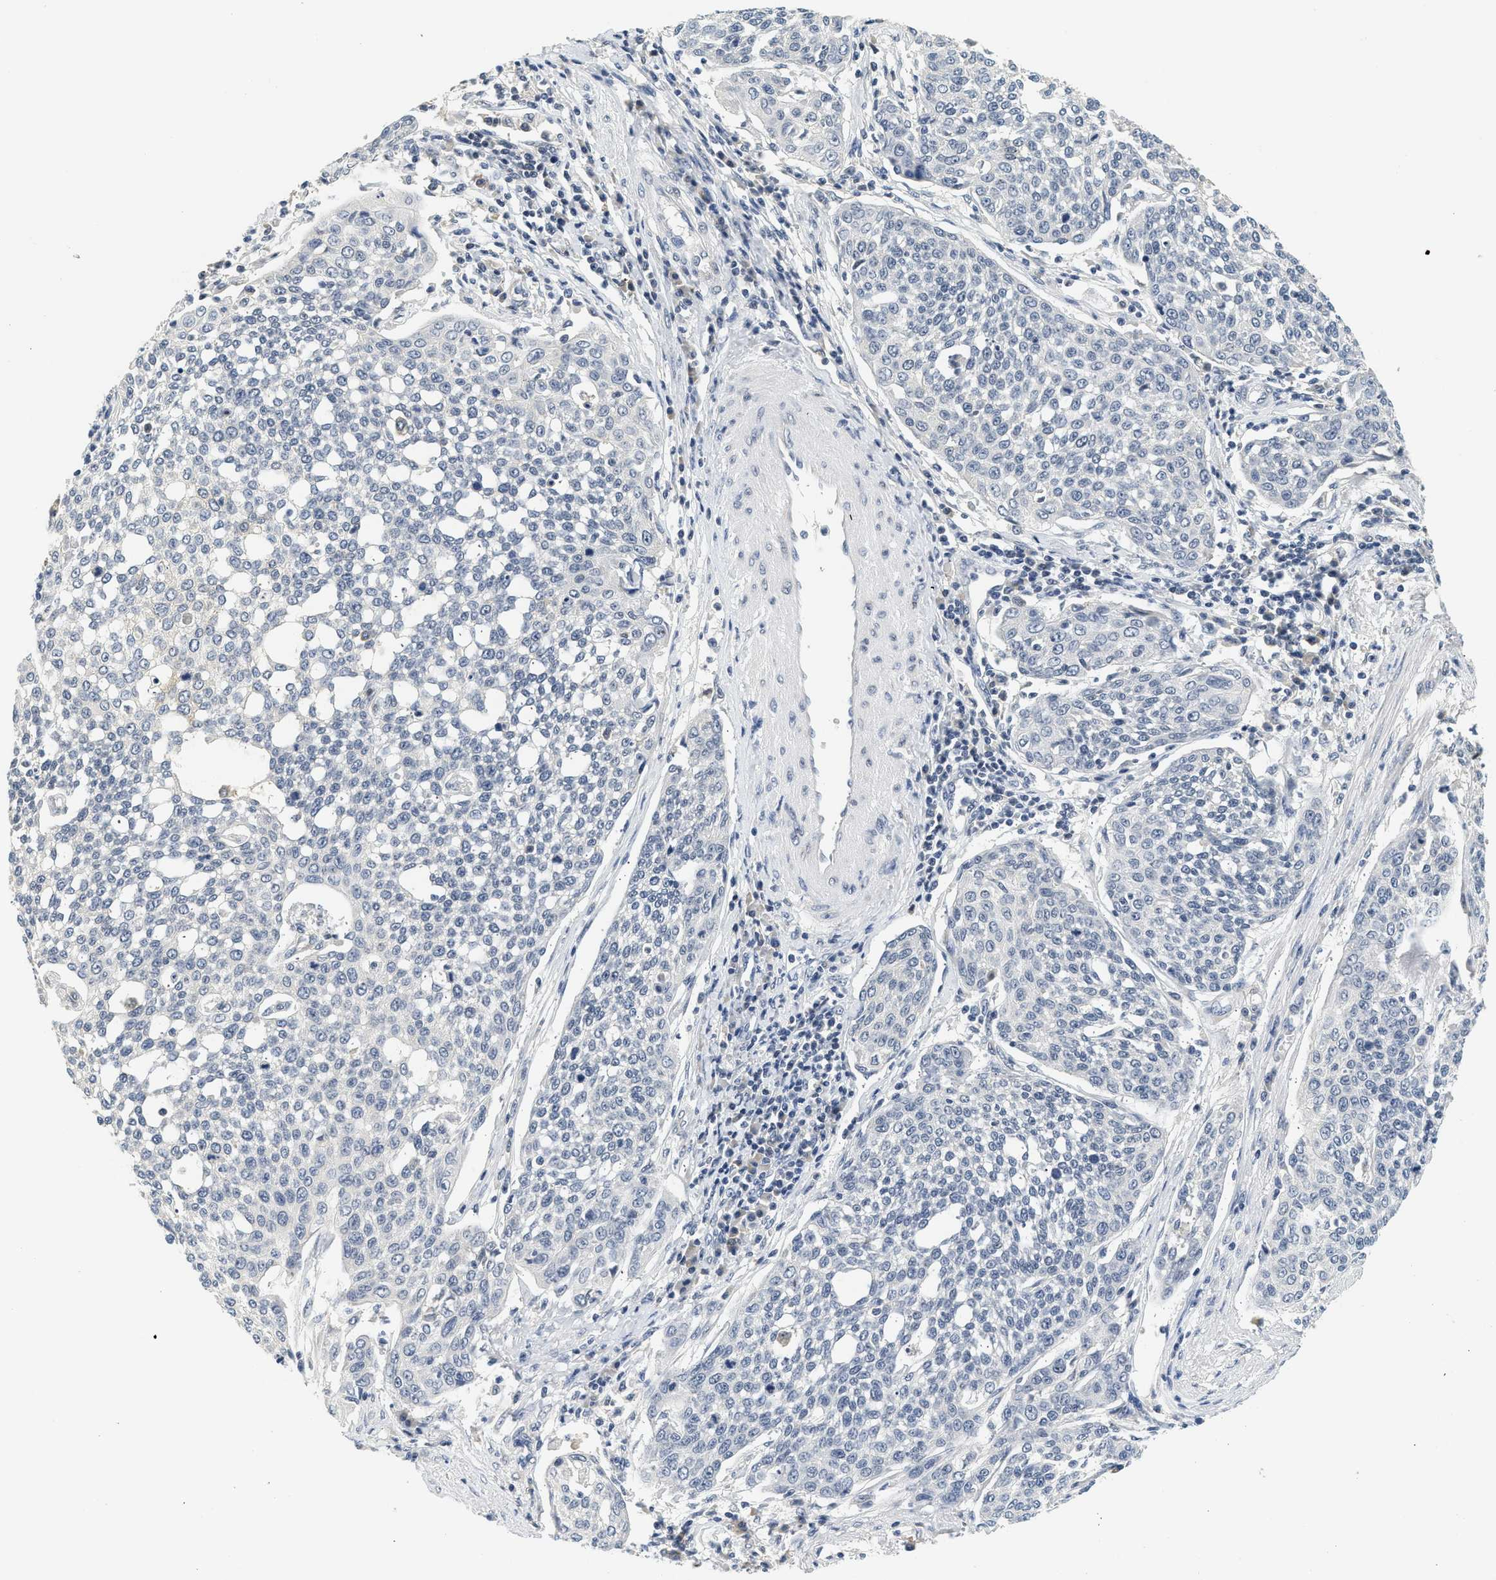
{"staining": {"intensity": "negative", "quantity": "none", "location": "none"}, "tissue": "cervical cancer", "cell_type": "Tumor cells", "image_type": "cancer", "snomed": [{"axis": "morphology", "description": "Squamous cell carcinoma, NOS"}, {"axis": "topography", "description": "Cervix"}], "caption": "This is a photomicrograph of IHC staining of cervical cancer, which shows no expression in tumor cells.", "gene": "MZF1", "patient": {"sex": "female", "age": 34}}